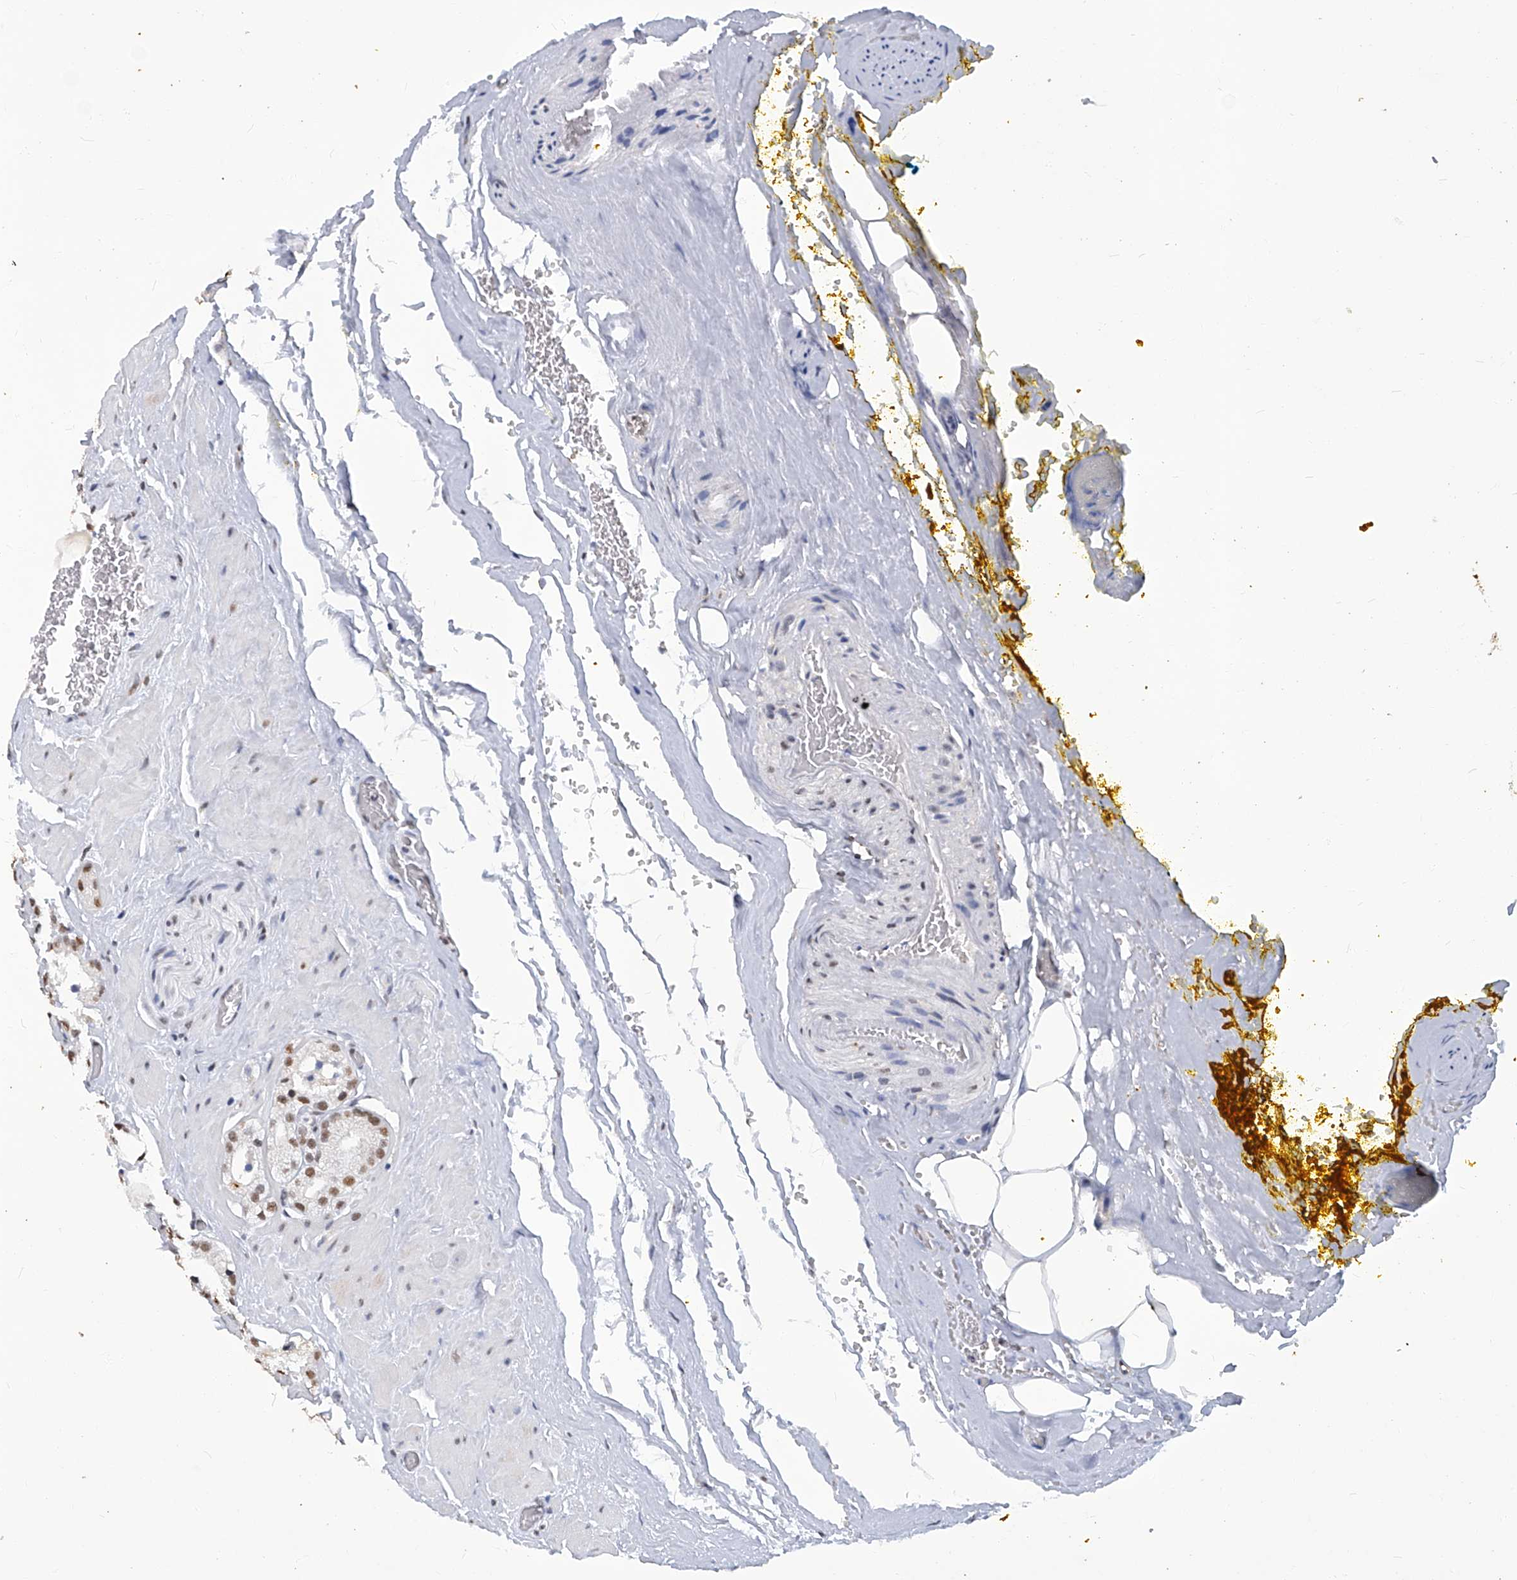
{"staining": {"intensity": "moderate", "quantity": ">75%", "location": "nuclear"}, "tissue": "prostate cancer", "cell_type": "Tumor cells", "image_type": "cancer", "snomed": [{"axis": "morphology", "description": "Adenocarcinoma, High grade"}, {"axis": "topography", "description": "Prostate"}], "caption": "IHC of prostate cancer reveals medium levels of moderate nuclear positivity in about >75% of tumor cells.", "gene": "HBP1", "patient": {"sex": "male", "age": 64}}